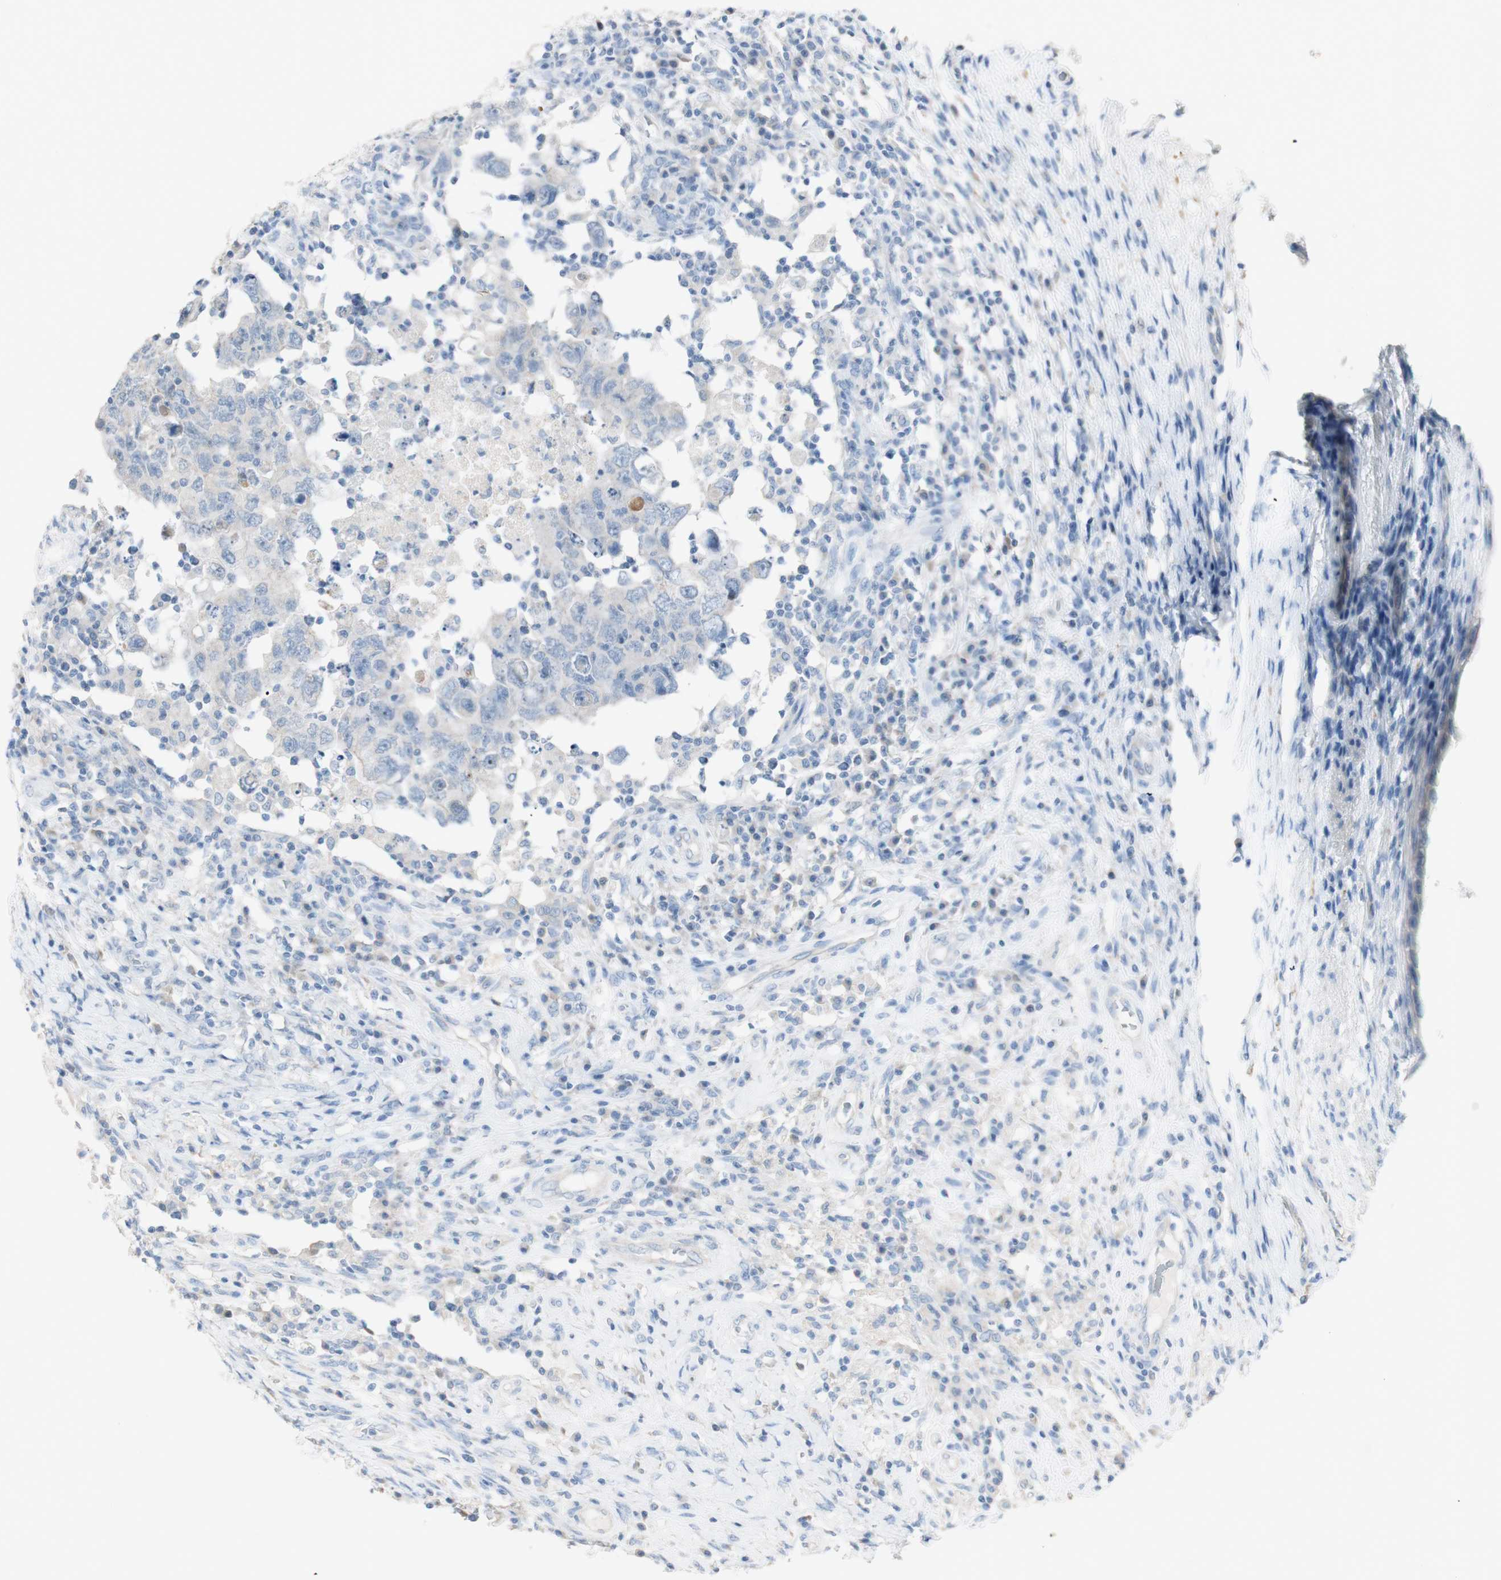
{"staining": {"intensity": "negative", "quantity": "none", "location": "none"}, "tissue": "testis cancer", "cell_type": "Tumor cells", "image_type": "cancer", "snomed": [{"axis": "morphology", "description": "Carcinoma, Embryonal, NOS"}, {"axis": "topography", "description": "Testis"}], "caption": "Immunohistochemical staining of human testis embryonal carcinoma shows no significant positivity in tumor cells. The staining was performed using DAB to visualize the protein expression in brown, while the nuclei were stained in blue with hematoxylin (Magnification: 20x).", "gene": "ART3", "patient": {"sex": "male", "age": 26}}